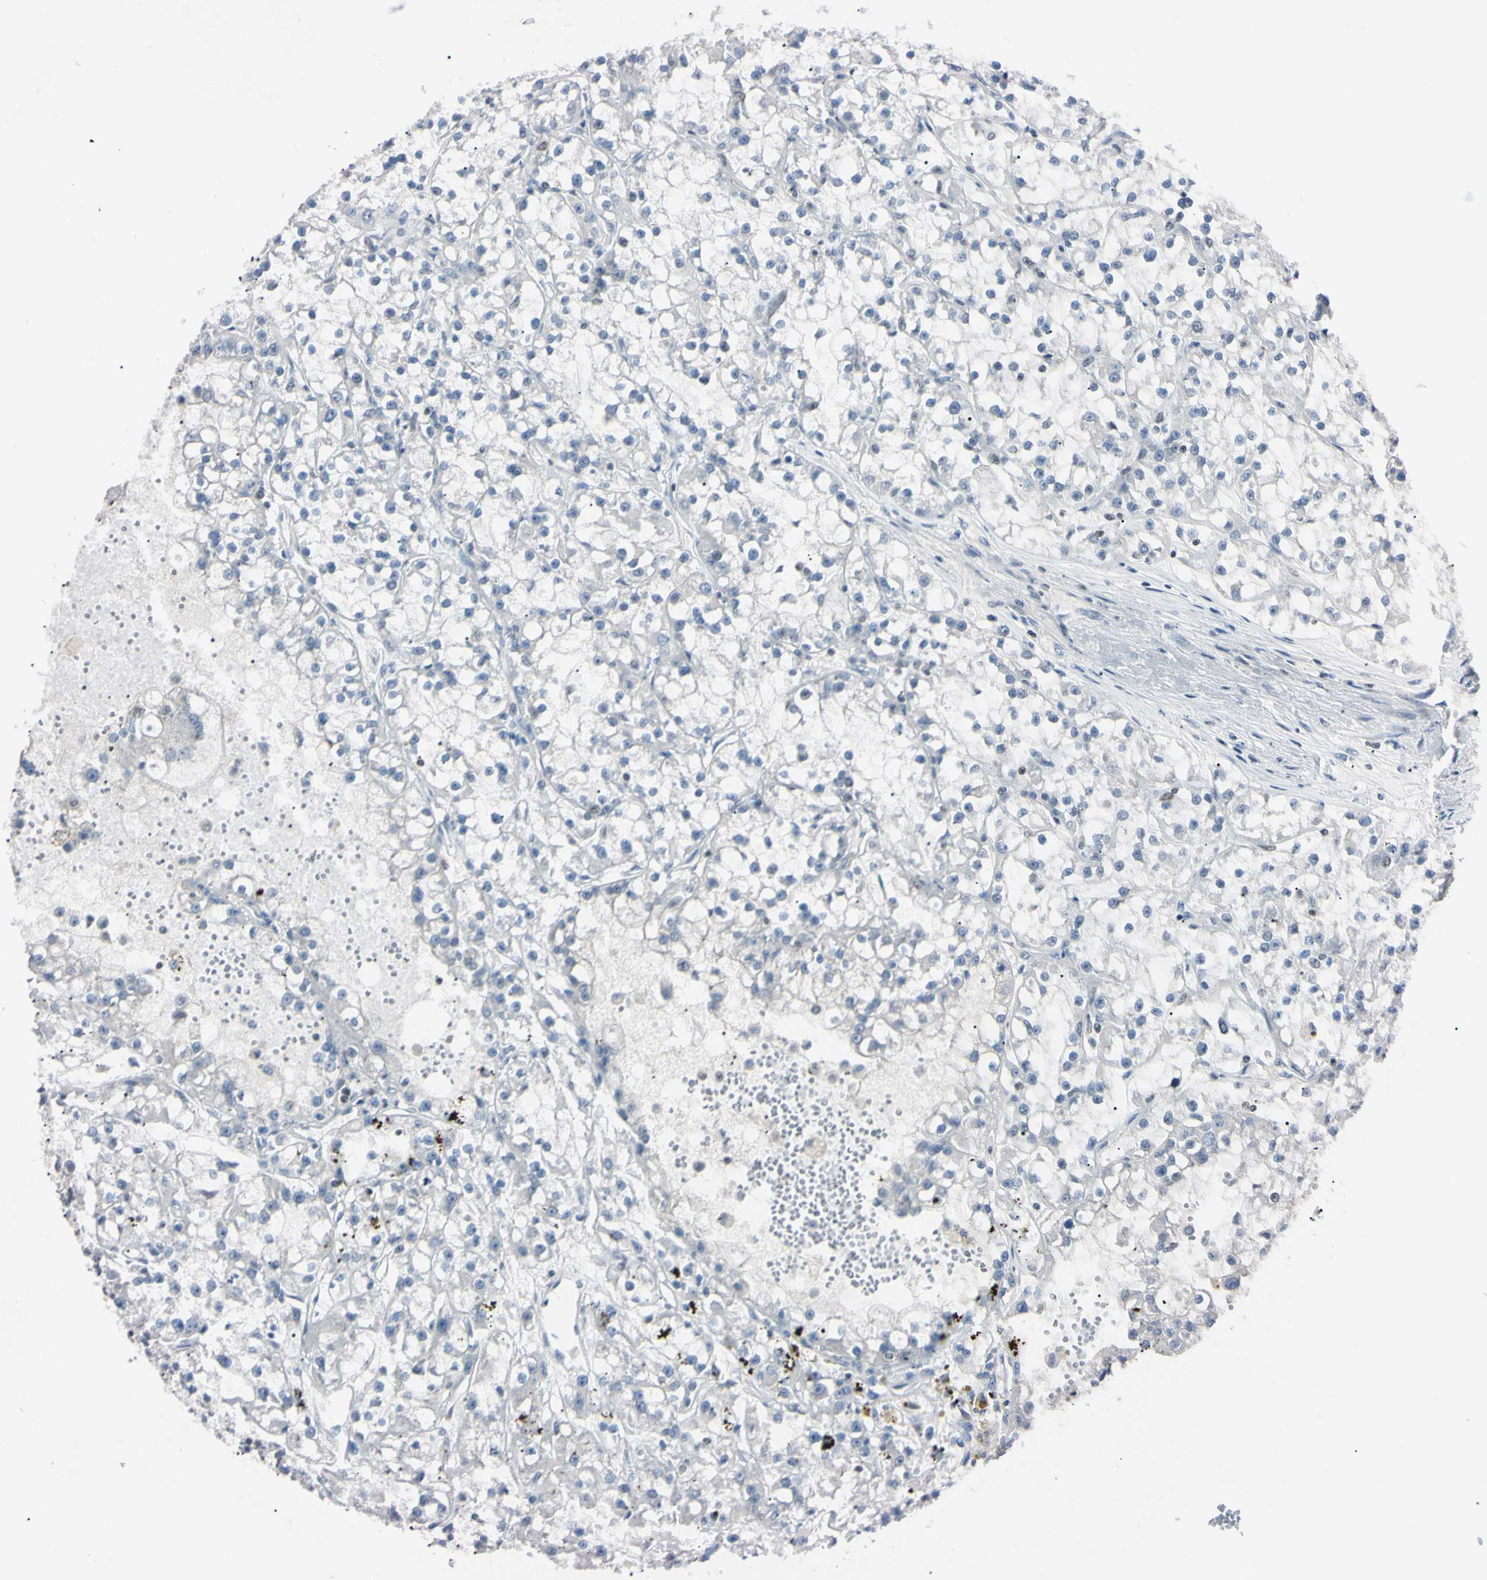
{"staining": {"intensity": "negative", "quantity": "none", "location": "none"}, "tissue": "renal cancer", "cell_type": "Tumor cells", "image_type": "cancer", "snomed": [{"axis": "morphology", "description": "Adenocarcinoma, NOS"}, {"axis": "topography", "description": "Kidney"}], "caption": "Immunohistochemistry photomicrograph of neoplastic tissue: human renal adenocarcinoma stained with DAB (3,3'-diaminobenzidine) demonstrates no significant protein positivity in tumor cells.", "gene": "C1orf174", "patient": {"sex": "female", "age": 52}}